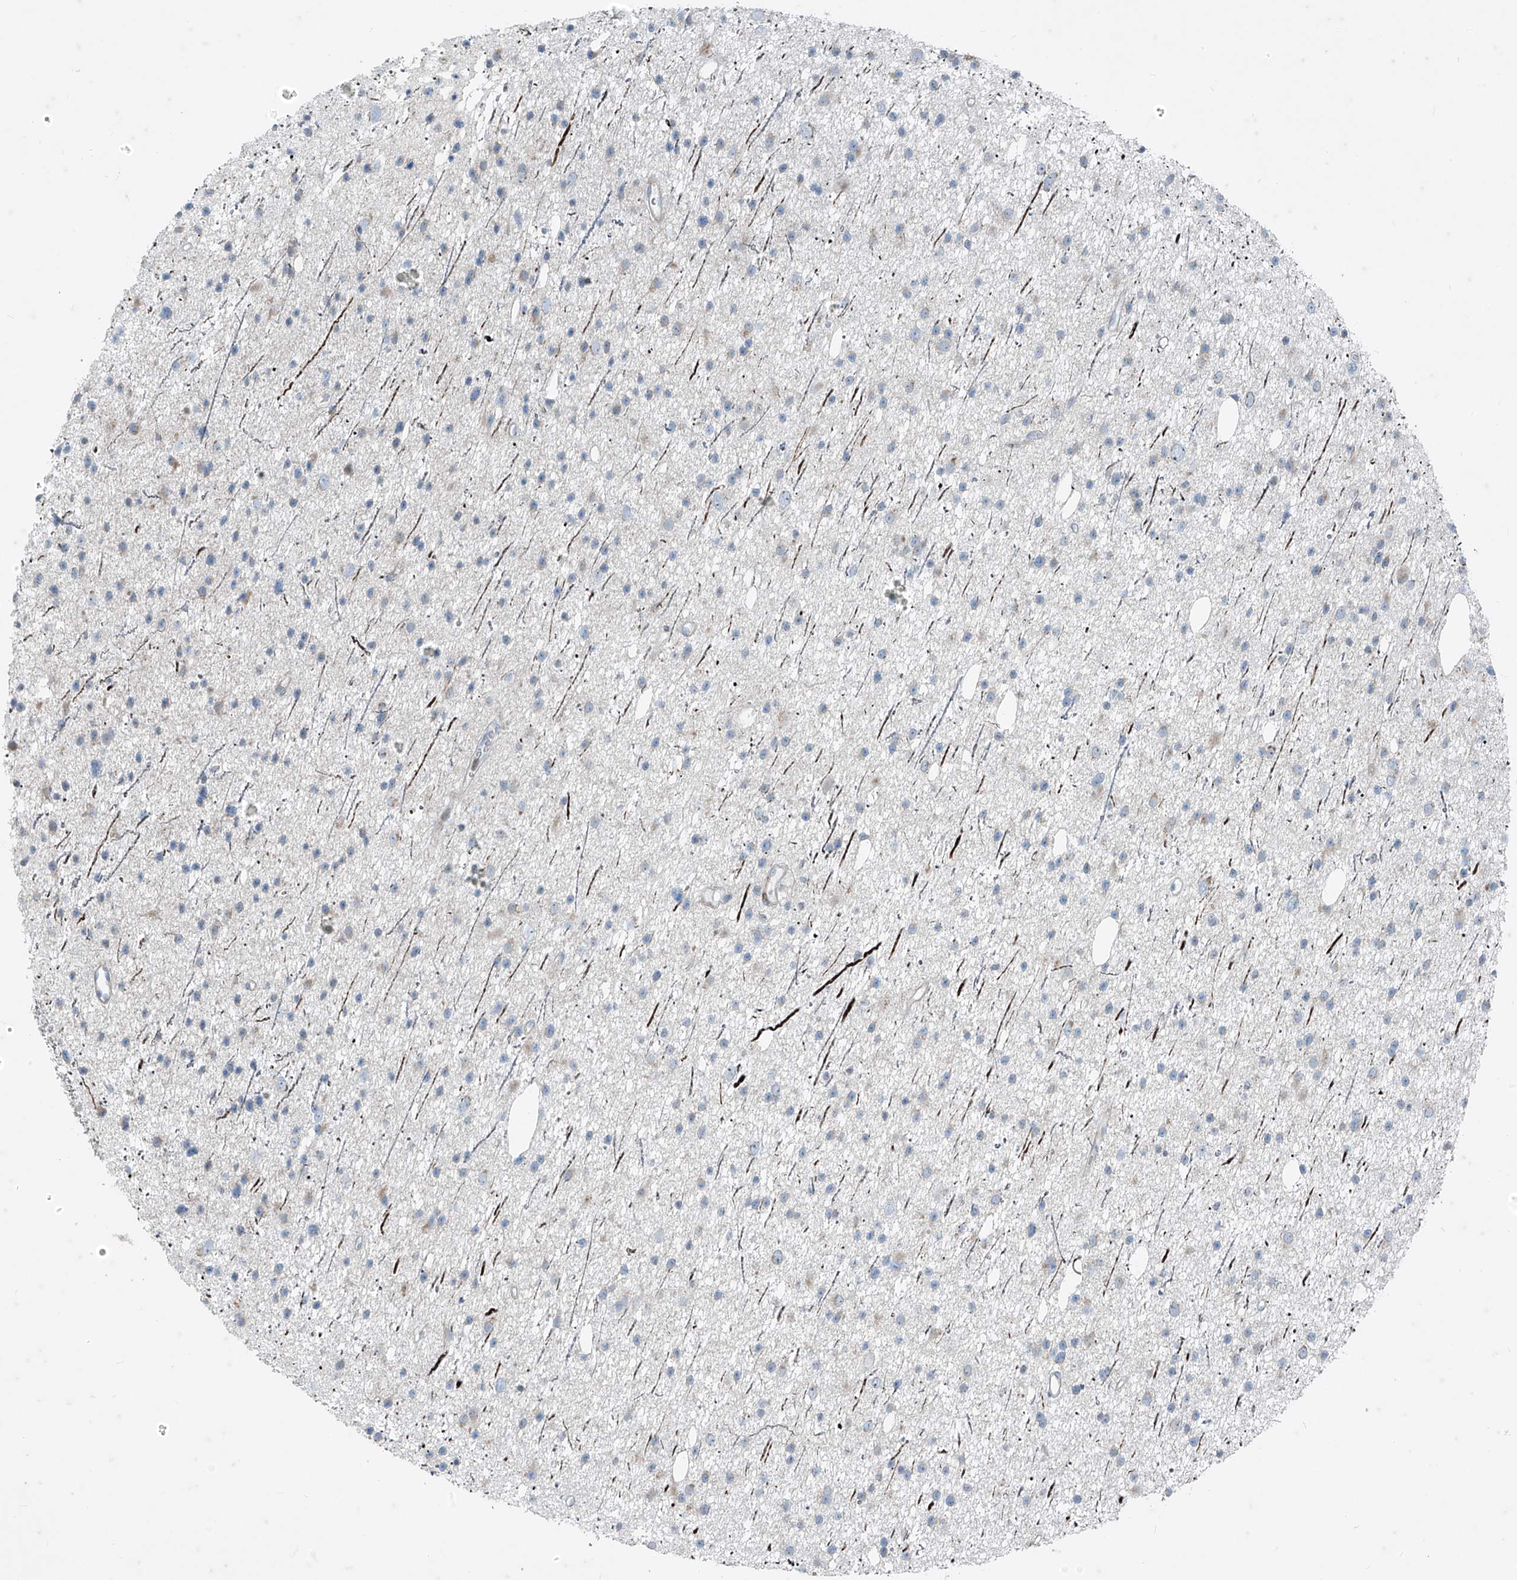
{"staining": {"intensity": "negative", "quantity": "none", "location": "none"}, "tissue": "glioma", "cell_type": "Tumor cells", "image_type": "cancer", "snomed": [{"axis": "morphology", "description": "Glioma, malignant, Low grade"}, {"axis": "topography", "description": "Cerebral cortex"}], "caption": "A histopathology image of human glioma is negative for staining in tumor cells.", "gene": "PPCS", "patient": {"sex": "female", "age": 39}}